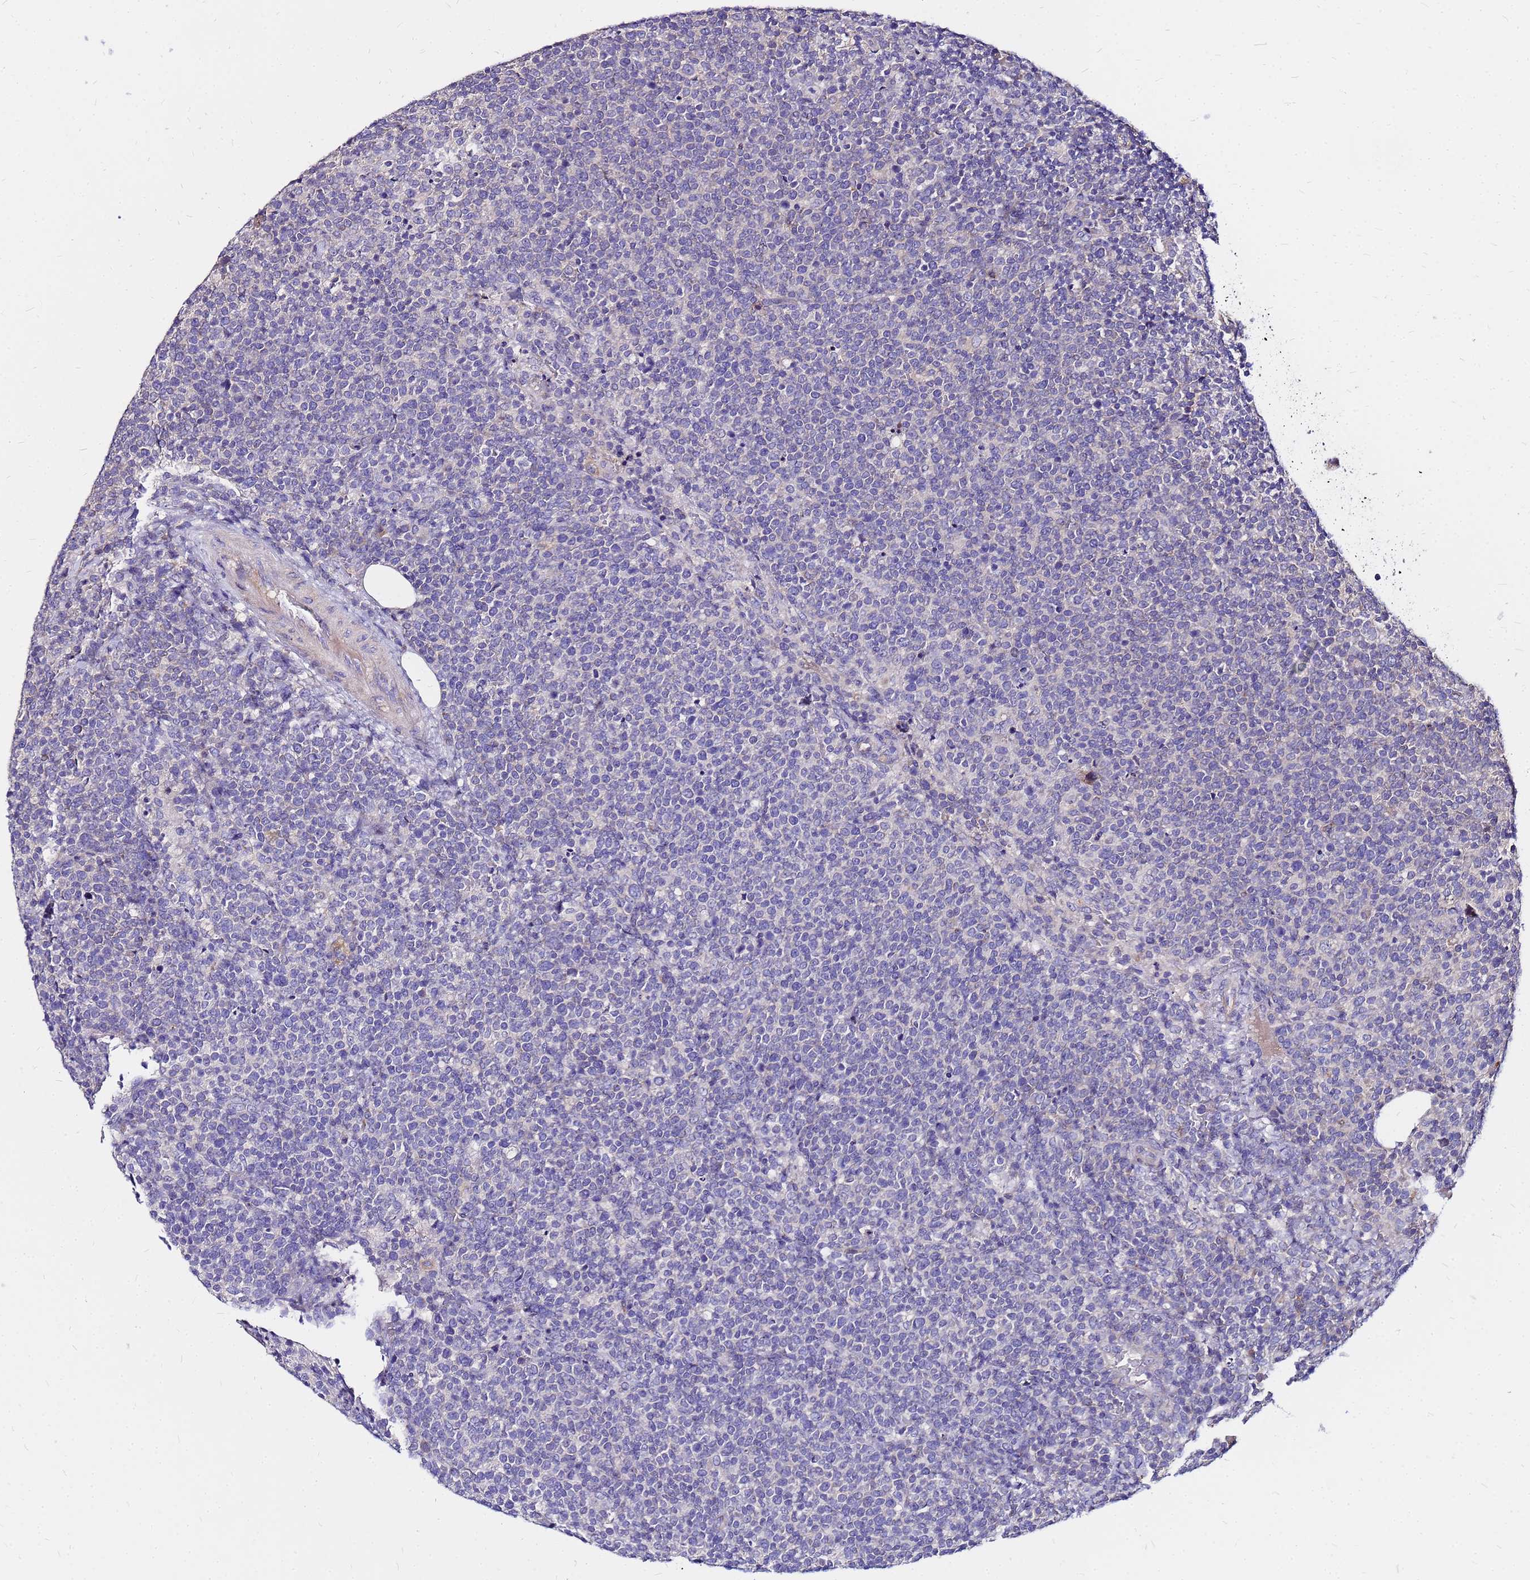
{"staining": {"intensity": "negative", "quantity": "none", "location": "none"}, "tissue": "lymphoma", "cell_type": "Tumor cells", "image_type": "cancer", "snomed": [{"axis": "morphology", "description": "Malignant lymphoma, non-Hodgkin's type, High grade"}, {"axis": "topography", "description": "Lymph node"}], "caption": "The histopathology image reveals no significant expression in tumor cells of high-grade malignant lymphoma, non-Hodgkin's type. Nuclei are stained in blue.", "gene": "ARHGEF5", "patient": {"sex": "male", "age": 61}}